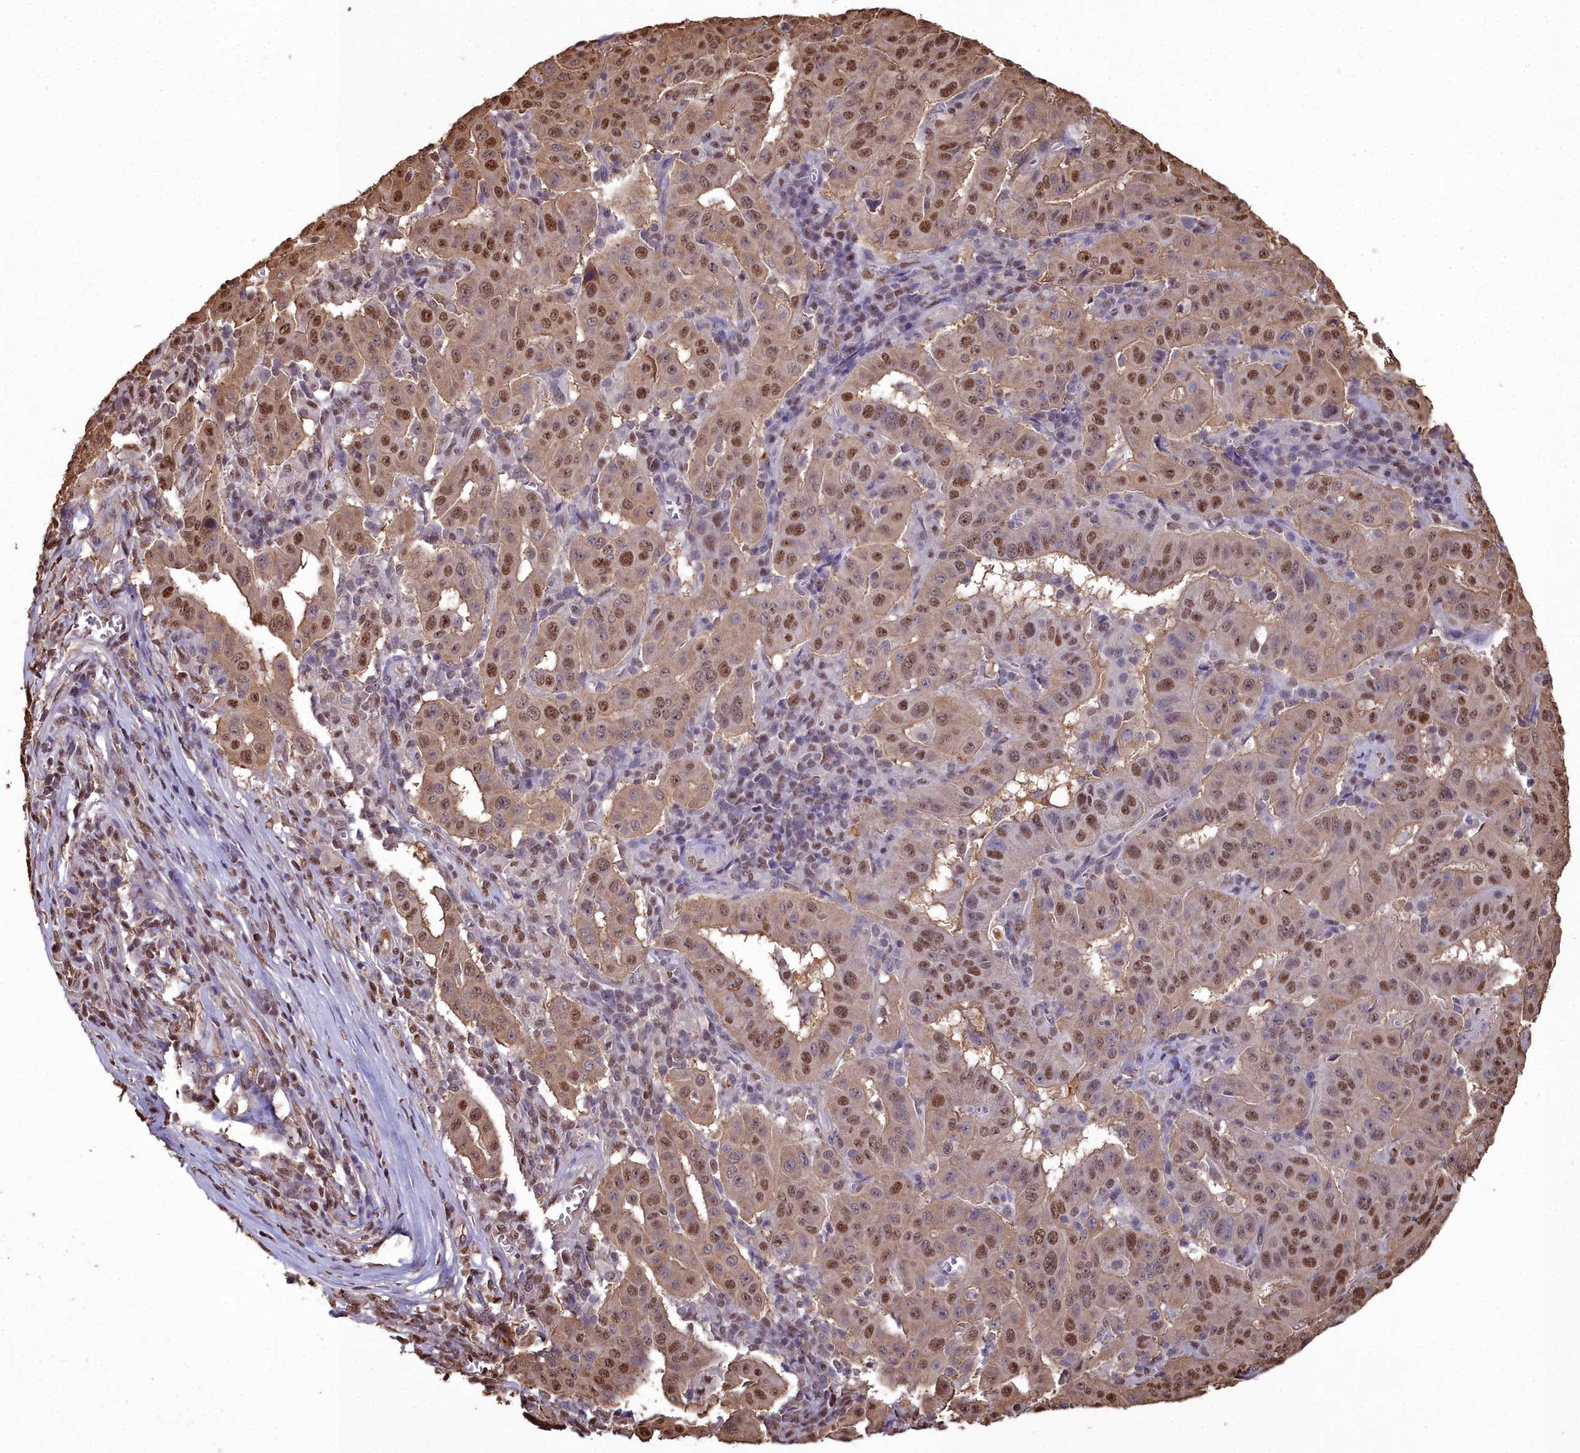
{"staining": {"intensity": "moderate", "quantity": ">75%", "location": "nuclear"}, "tissue": "pancreatic cancer", "cell_type": "Tumor cells", "image_type": "cancer", "snomed": [{"axis": "morphology", "description": "Adenocarcinoma, NOS"}, {"axis": "topography", "description": "Pancreas"}], "caption": "Protein expression analysis of human pancreatic adenocarcinoma reveals moderate nuclear expression in about >75% of tumor cells.", "gene": "GAPDH", "patient": {"sex": "male", "age": 63}}